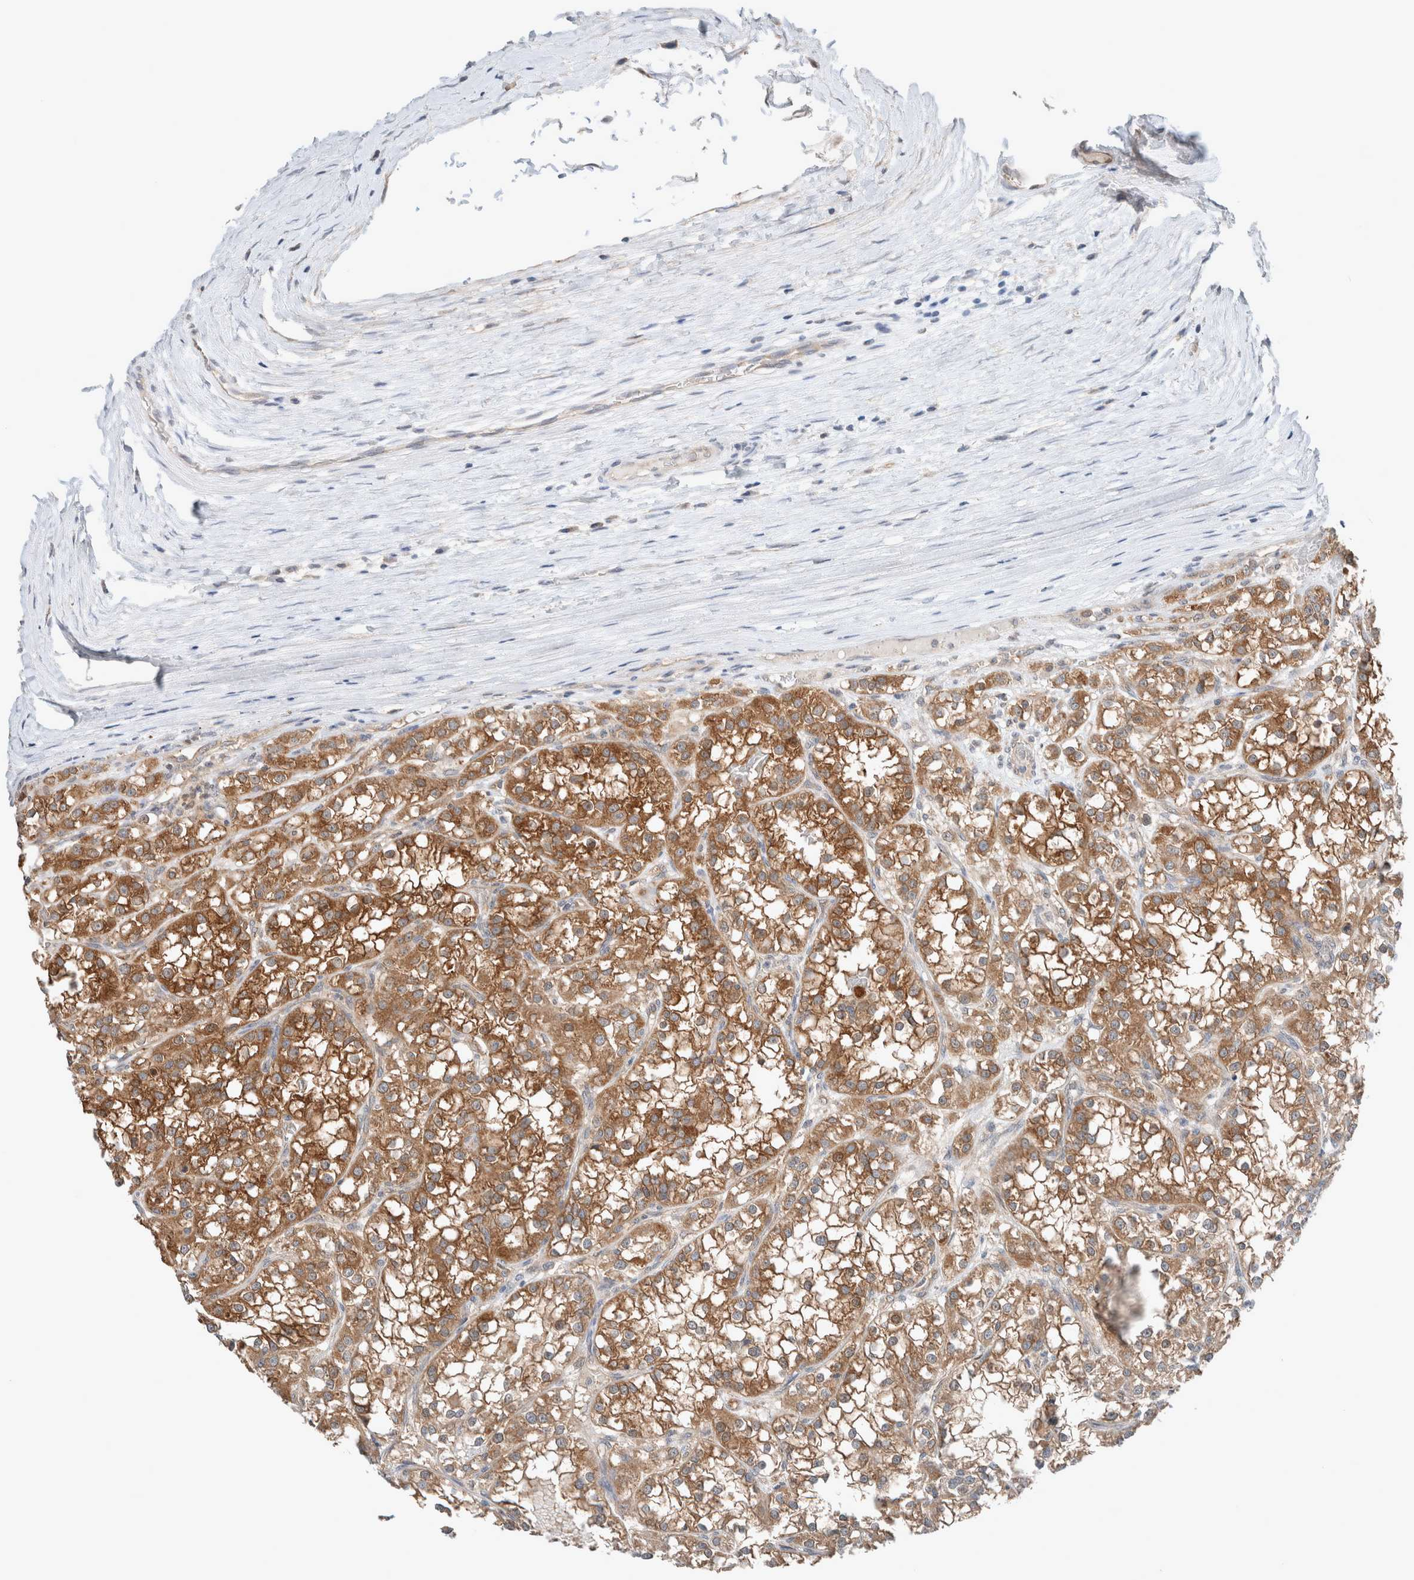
{"staining": {"intensity": "moderate", "quantity": ">75%", "location": "cytoplasmic/membranous"}, "tissue": "renal cancer", "cell_type": "Tumor cells", "image_type": "cancer", "snomed": [{"axis": "morphology", "description": "Adenocarcinoma, NOS"}, {"axis": "topography", "description": "Kidney"}], "caption": "There is medium levels of moderate cytoplasmic/membranous positivity in tumor cells of adenocarcinoma (renal), as demonstrated by immunohistochemical staining (brown color).", "gene": "XPNPEP1", "patient": {"sex": "female", "age": 52}}